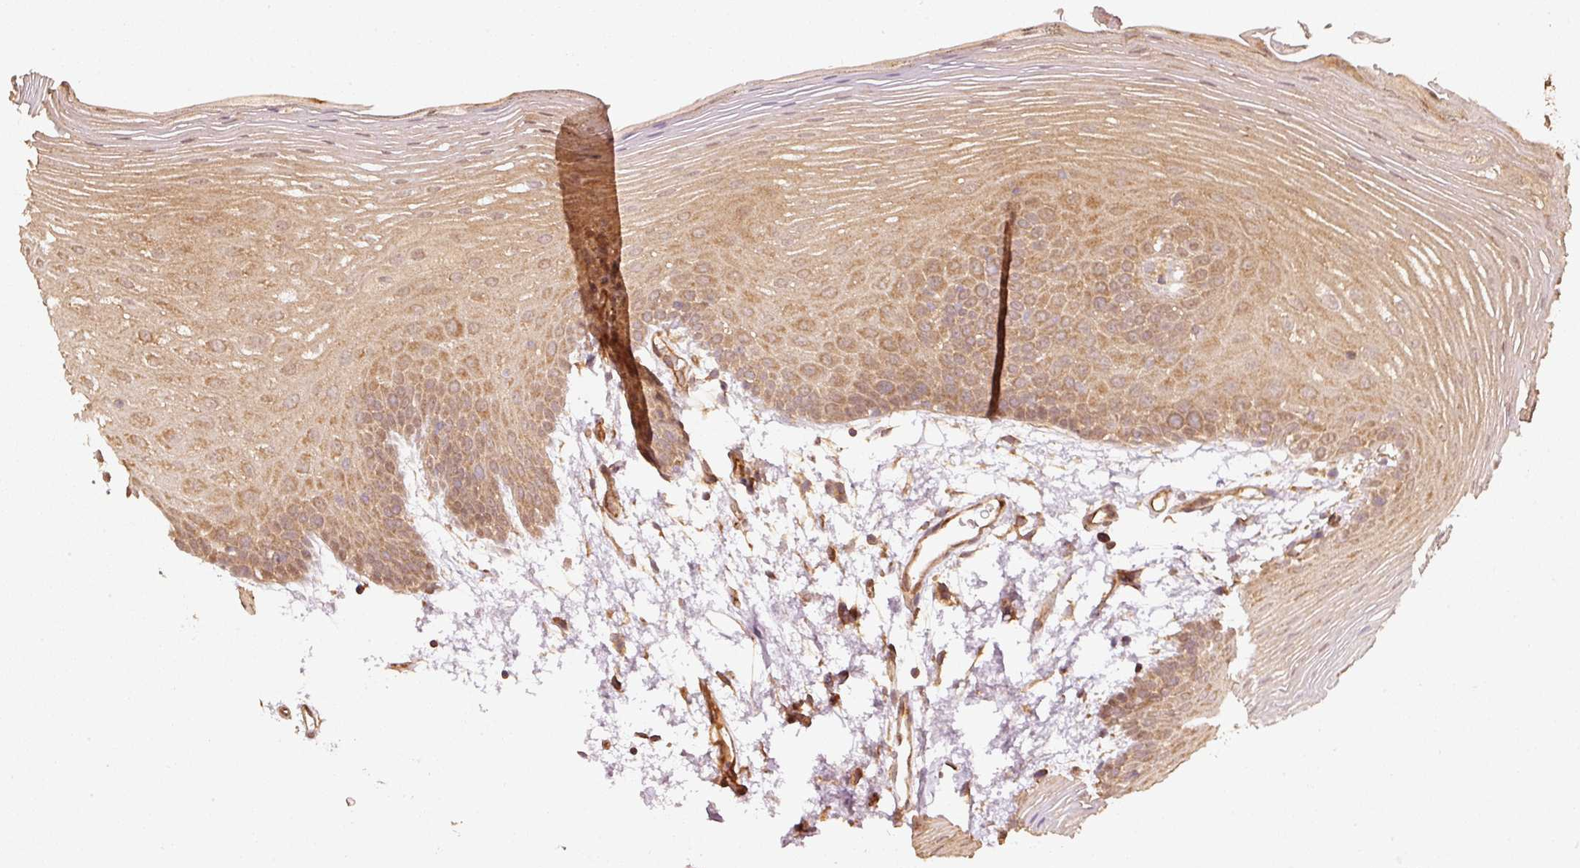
{"staining": {"intensity": "moderate", "quantity": ">75%", "location": "cytoplasmic/membranous"}, "tissue": "oral mucosa", "cell_type": "Squamous epithelial cells", "image_type": "normal", "snomed": [{"axis": "morphology", "description": "Normal tissue, NOS"}, {"axis": "morphology", "description": "Squamous cell carcinoma, NOS"}, {"axis": "topography", "description": "Oral tissue"}, {"axis": "topography", "description": "Head-Neck"}], "caption": "This is an image of immunohistochemistry (IHC) staining of benign oral mucosa, which shows moderate expression in the cytoplasmic/membranous of squamous epithelial cells.", "gene": "STAU1", "patient": {"sex": "female", "age": 81}}